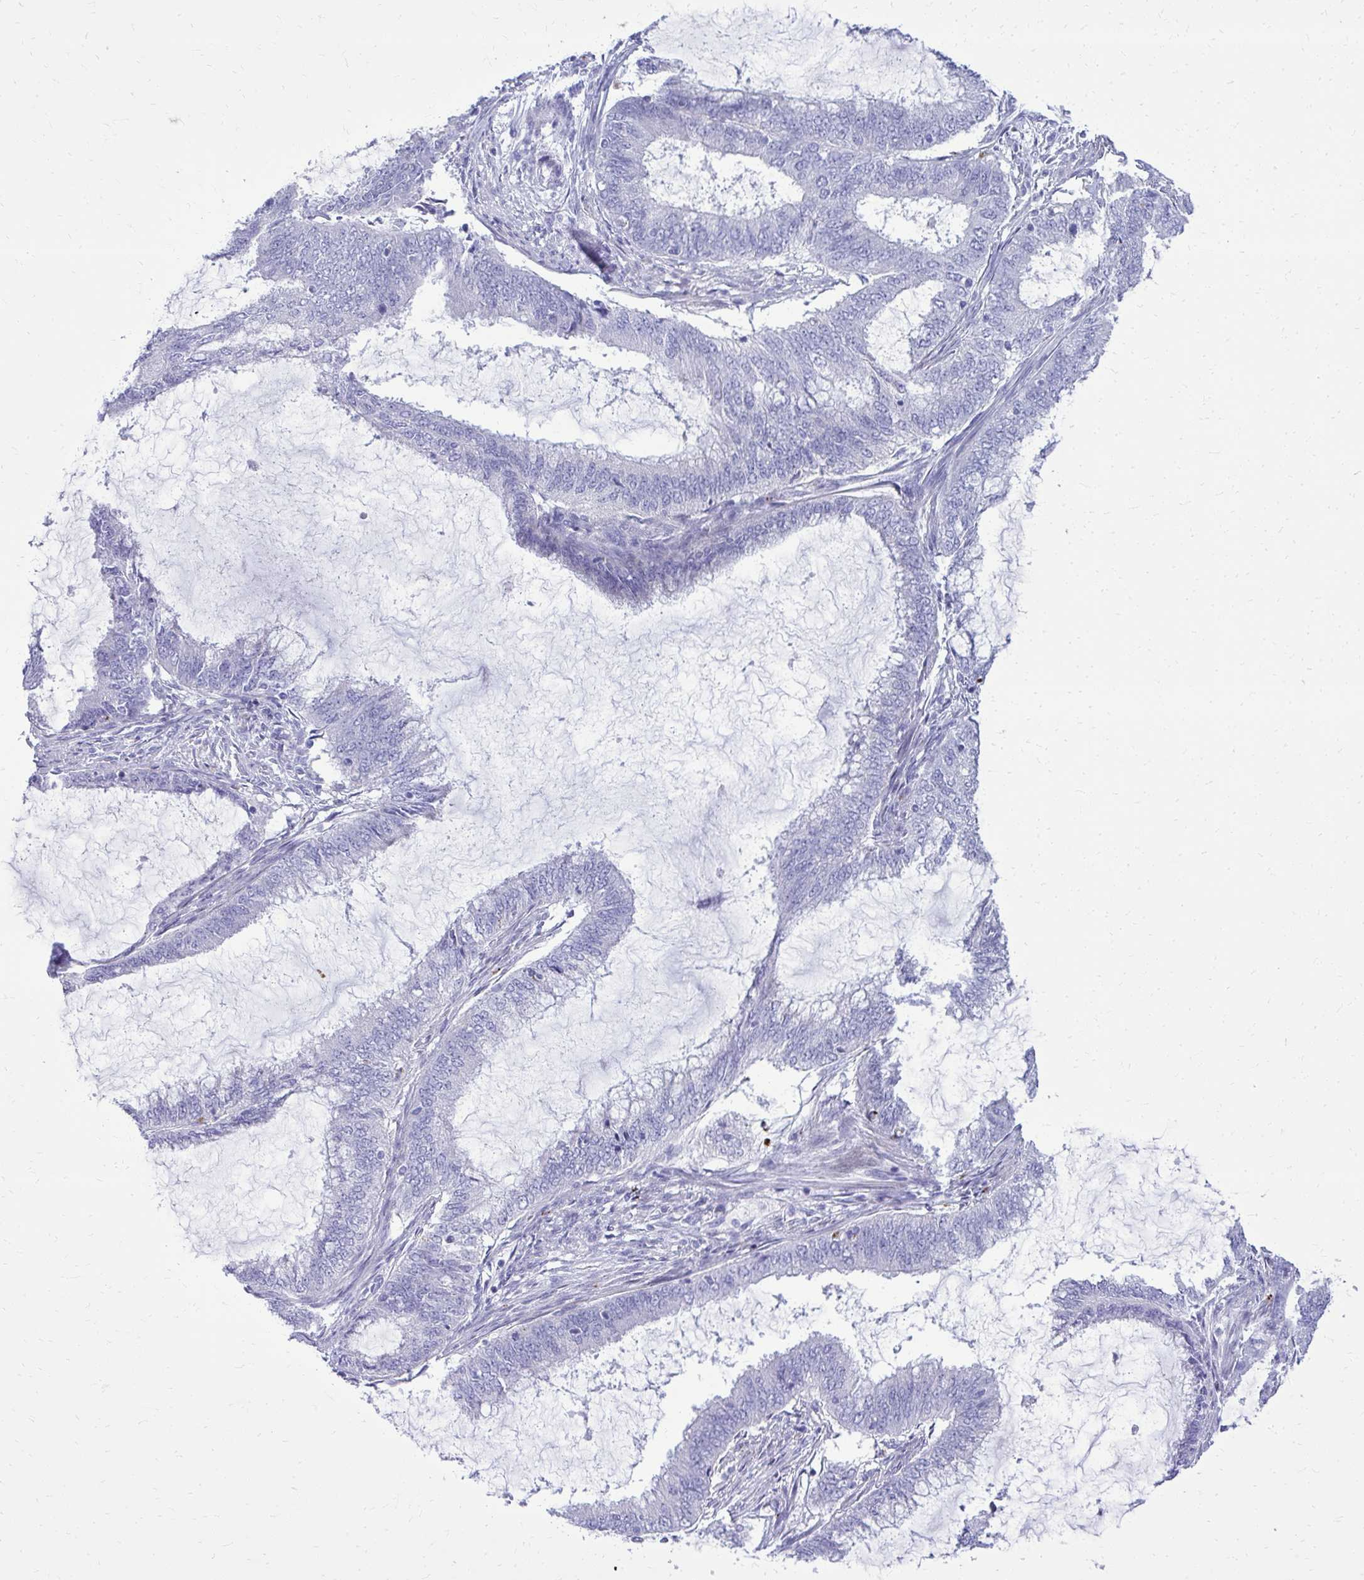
{"staining": {"intensity": "negative", "quantity": "none", "location": "none"}, "tissue": "endometrial cancer", "cell_type": "Tumor cells", "image_type": "cancer", "snomed": [{"axis": "morphology", "description": "Adenocarcinoma, NOS"}, {"axis": "topography", "description": "Endometrium"}], "caption": "Immunohistochemistry (IHC) histopathology image of adenocarcinoma (endometrial) stained for a protein (brown), which reveals no expression in tumor cells. The staining is performed using DAB brown chromogen with nuclei counter-stained in using hematoxylin.", "gene": "BCL6B", "patient": {"sex": "female", "age": 51}}